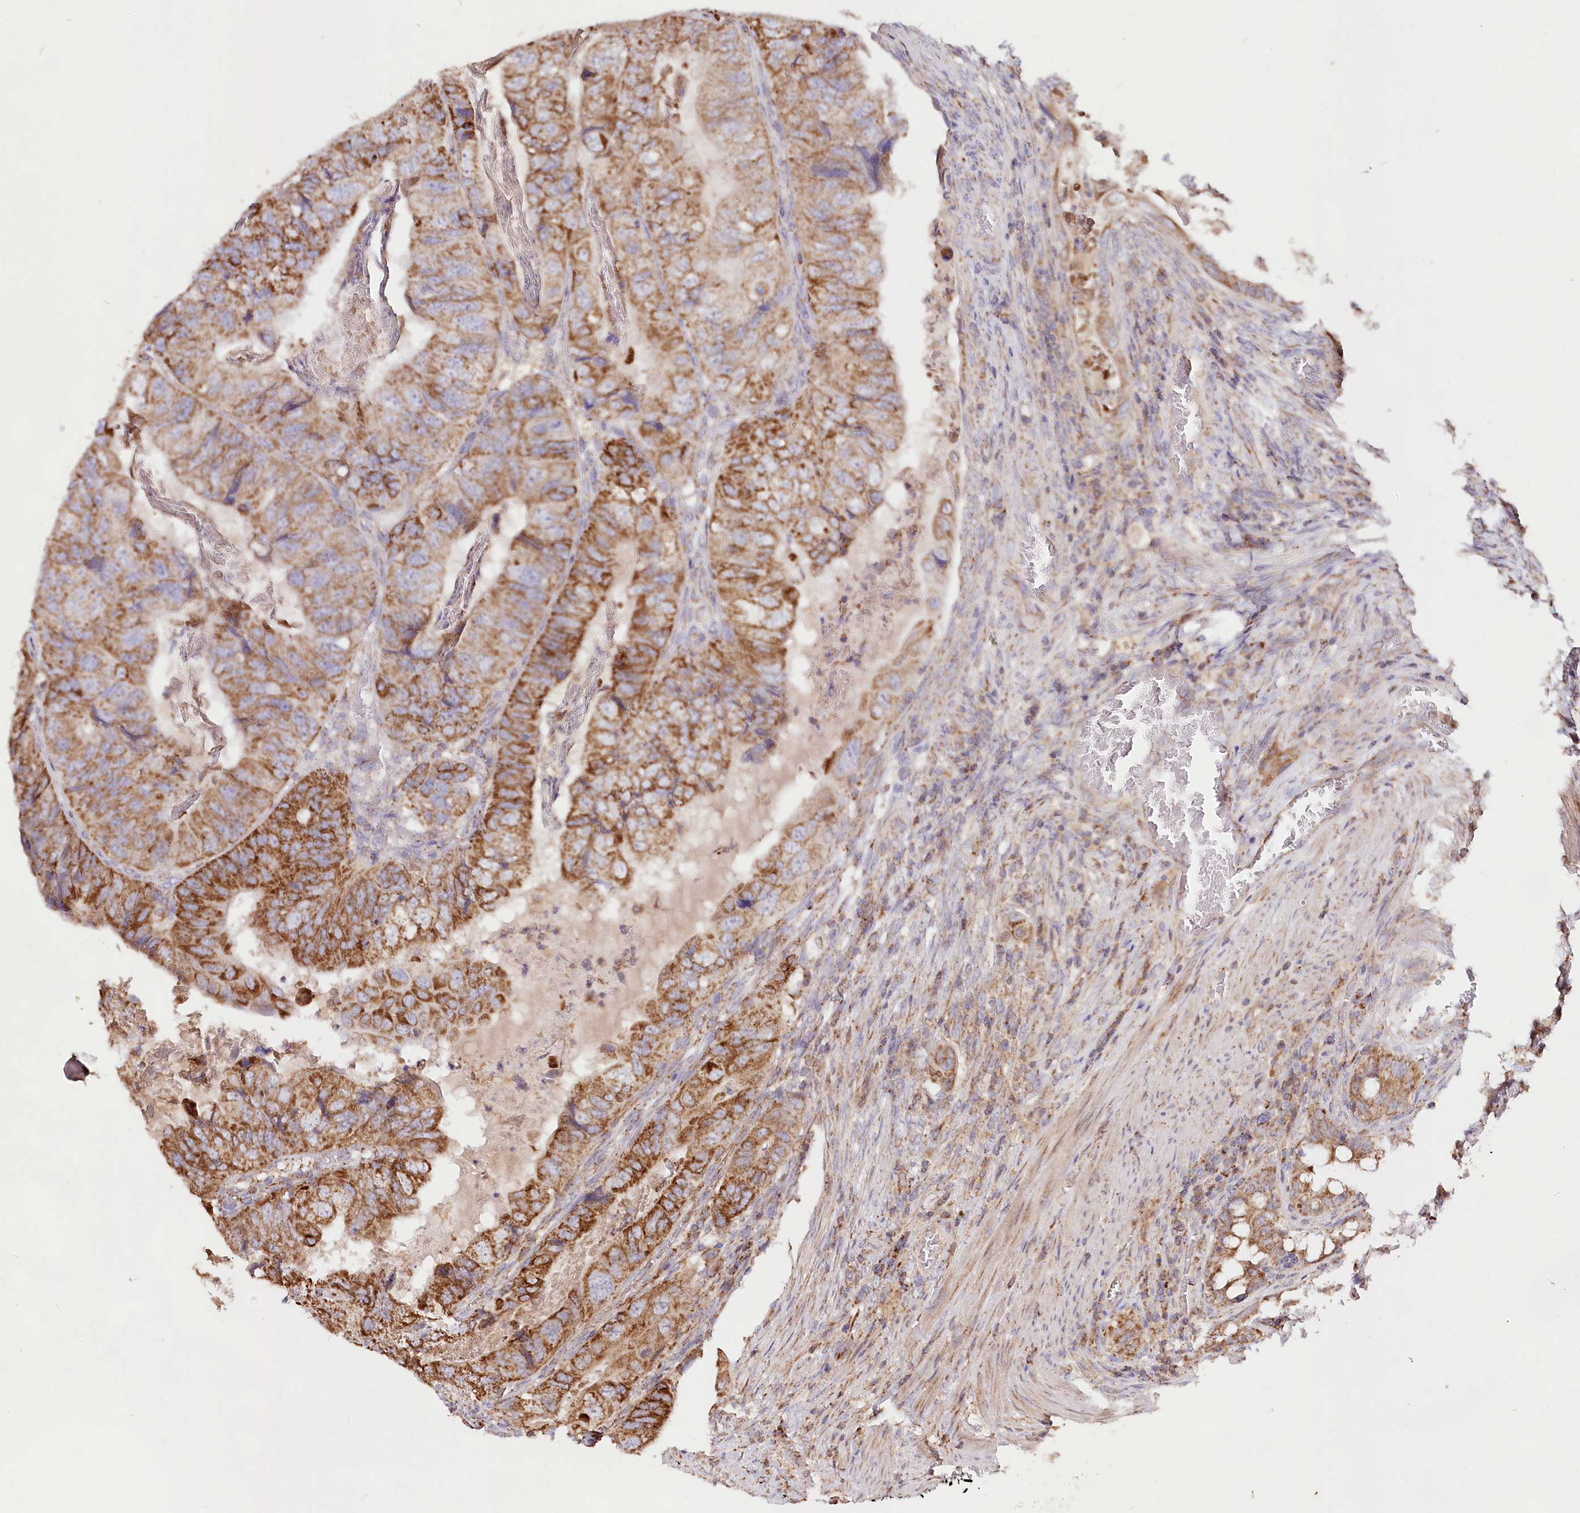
{"staining": {"intensity": "moderate", "quantity": ">75%", "location": "cytoplasmic/membranous"}, "tissue": "colorectal cancer", "cell_type": "Tumor cells", "image_type": "cancer", "snomed": [{"axis": "morphology", "description": "Adenocarcinoma, NOS"}, {"axis": "topography", "description": "Rectum"}], "caption": "Colorectal adenocarcinoma stained with a brown dye reveals moderate cytoplasmic/membranous positive positivity in approximately >75% of tumor cells.", "gene": "TASOR2", "patient": {"sex": "male", "age": 63}}